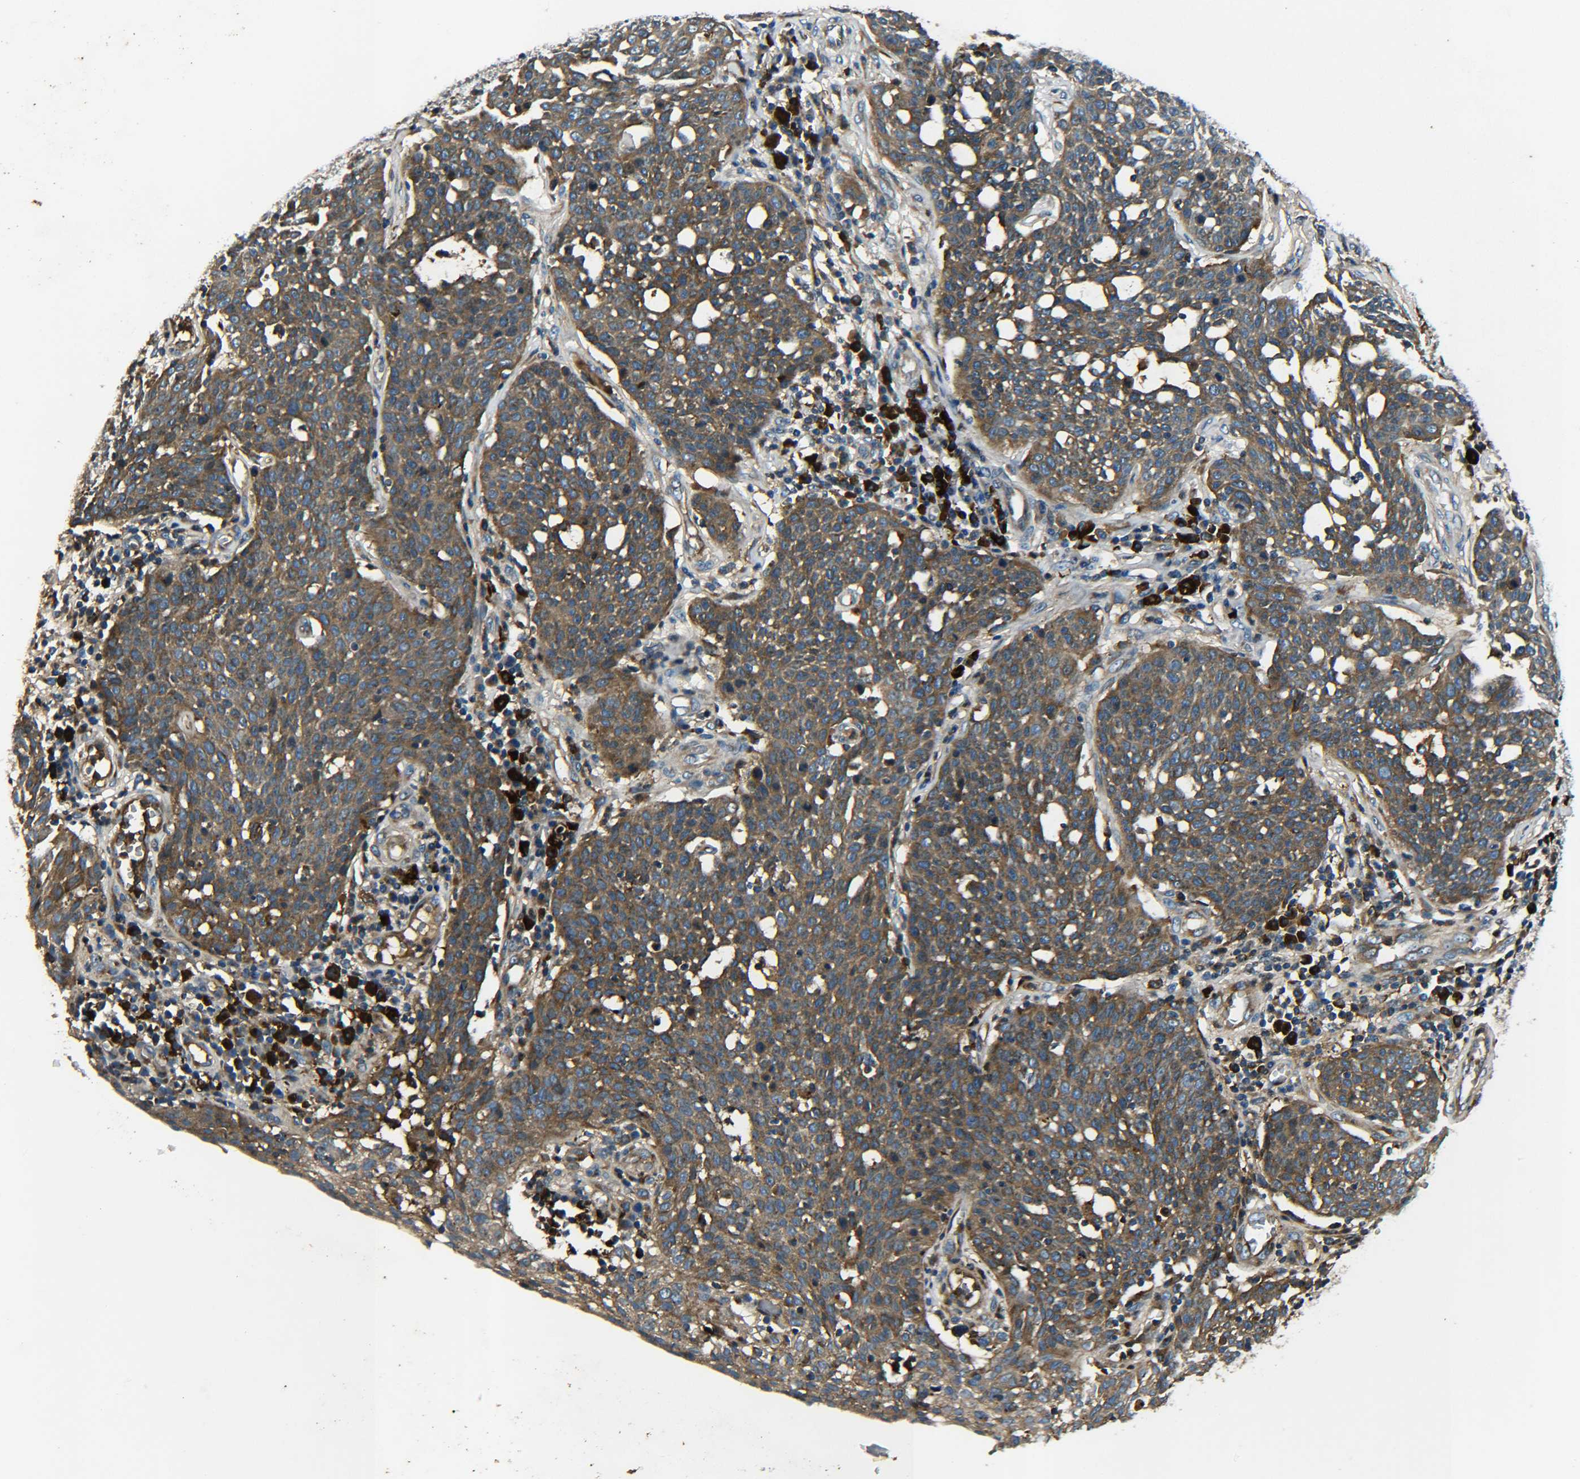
{"staining": {"intensity": "moderate", "quantity": ">75%", "location": "cytoplasmic/membranous"}, "tissue": "cervical cancer", "cell_type": "Tumor cells", "image_type": "cancer", "snomed": [{"axis": "morphology", "description": "Squamous cell carcinoma, NOS"}, {"axis": "topography", "description": "Cervix"}], "caption": "Tumor cells show moderate cytoplasmic/membranous staining in approximately >75% of cells in cervical cancer (squamous cell carcinoma).", "gene": "RAB1B", "patient": {"sex": "female", "age": 34}}